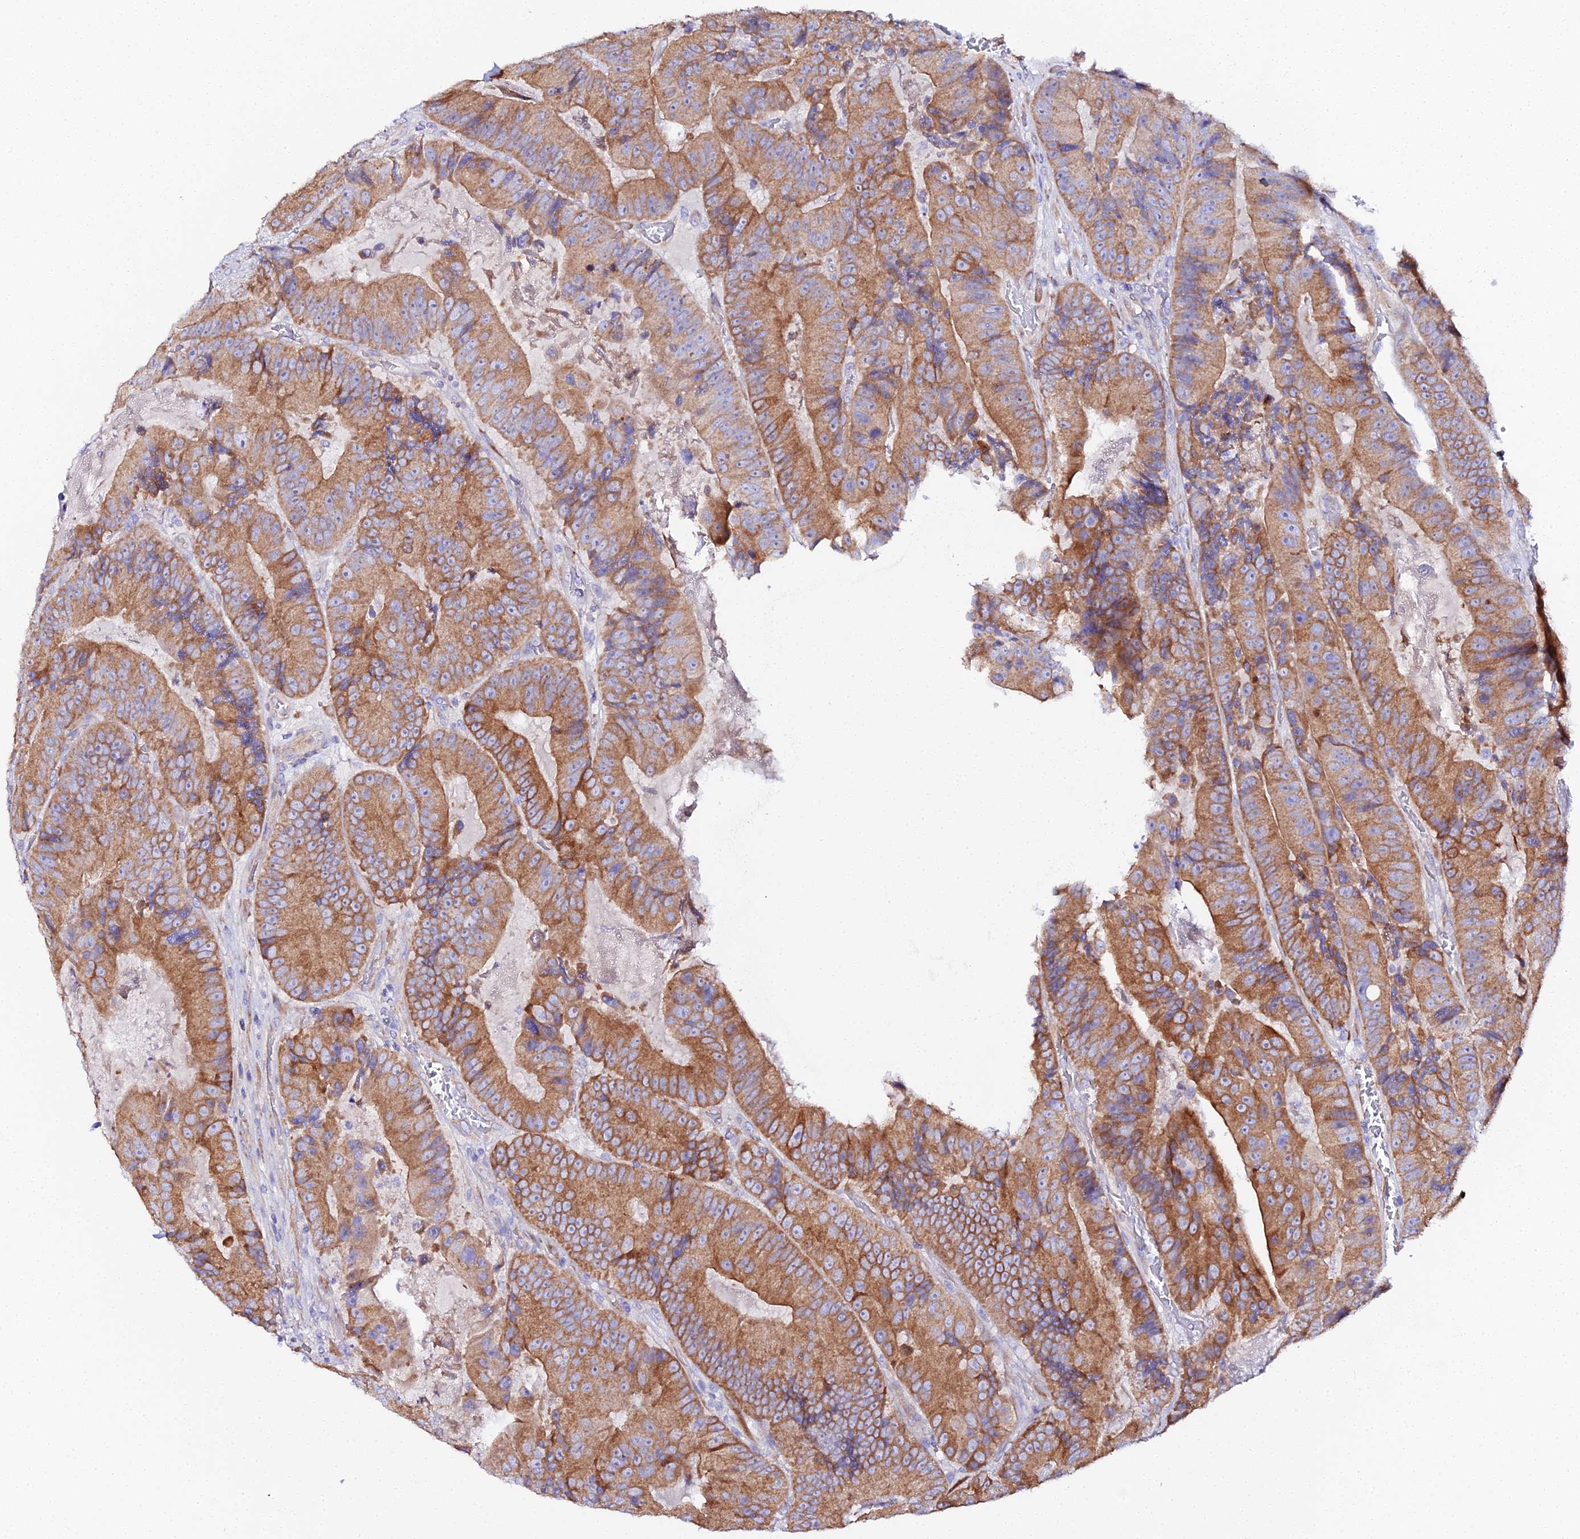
{"staining": {"intensity": "moderate", "quantity": ">75%", "location": "cytoplasmic/membranous"}, "tissue": "colorectal cancer", "cell_type": "Tumor cells", "image_type": "cancer", "snomed": [{"axis": "morphology", "description": "Adenocarcinoma, NOS"}, {"axis": "topography", "description": "Colon"}], "caption": "Tumor cells demonstrate medium levels of moderate cytoplasmic/membranous positivity in approximately >75% of cells in adenocarcinoma (colorectal).", "gene": "CFAP45", "patient": {"sex": "female", "age": 86}}